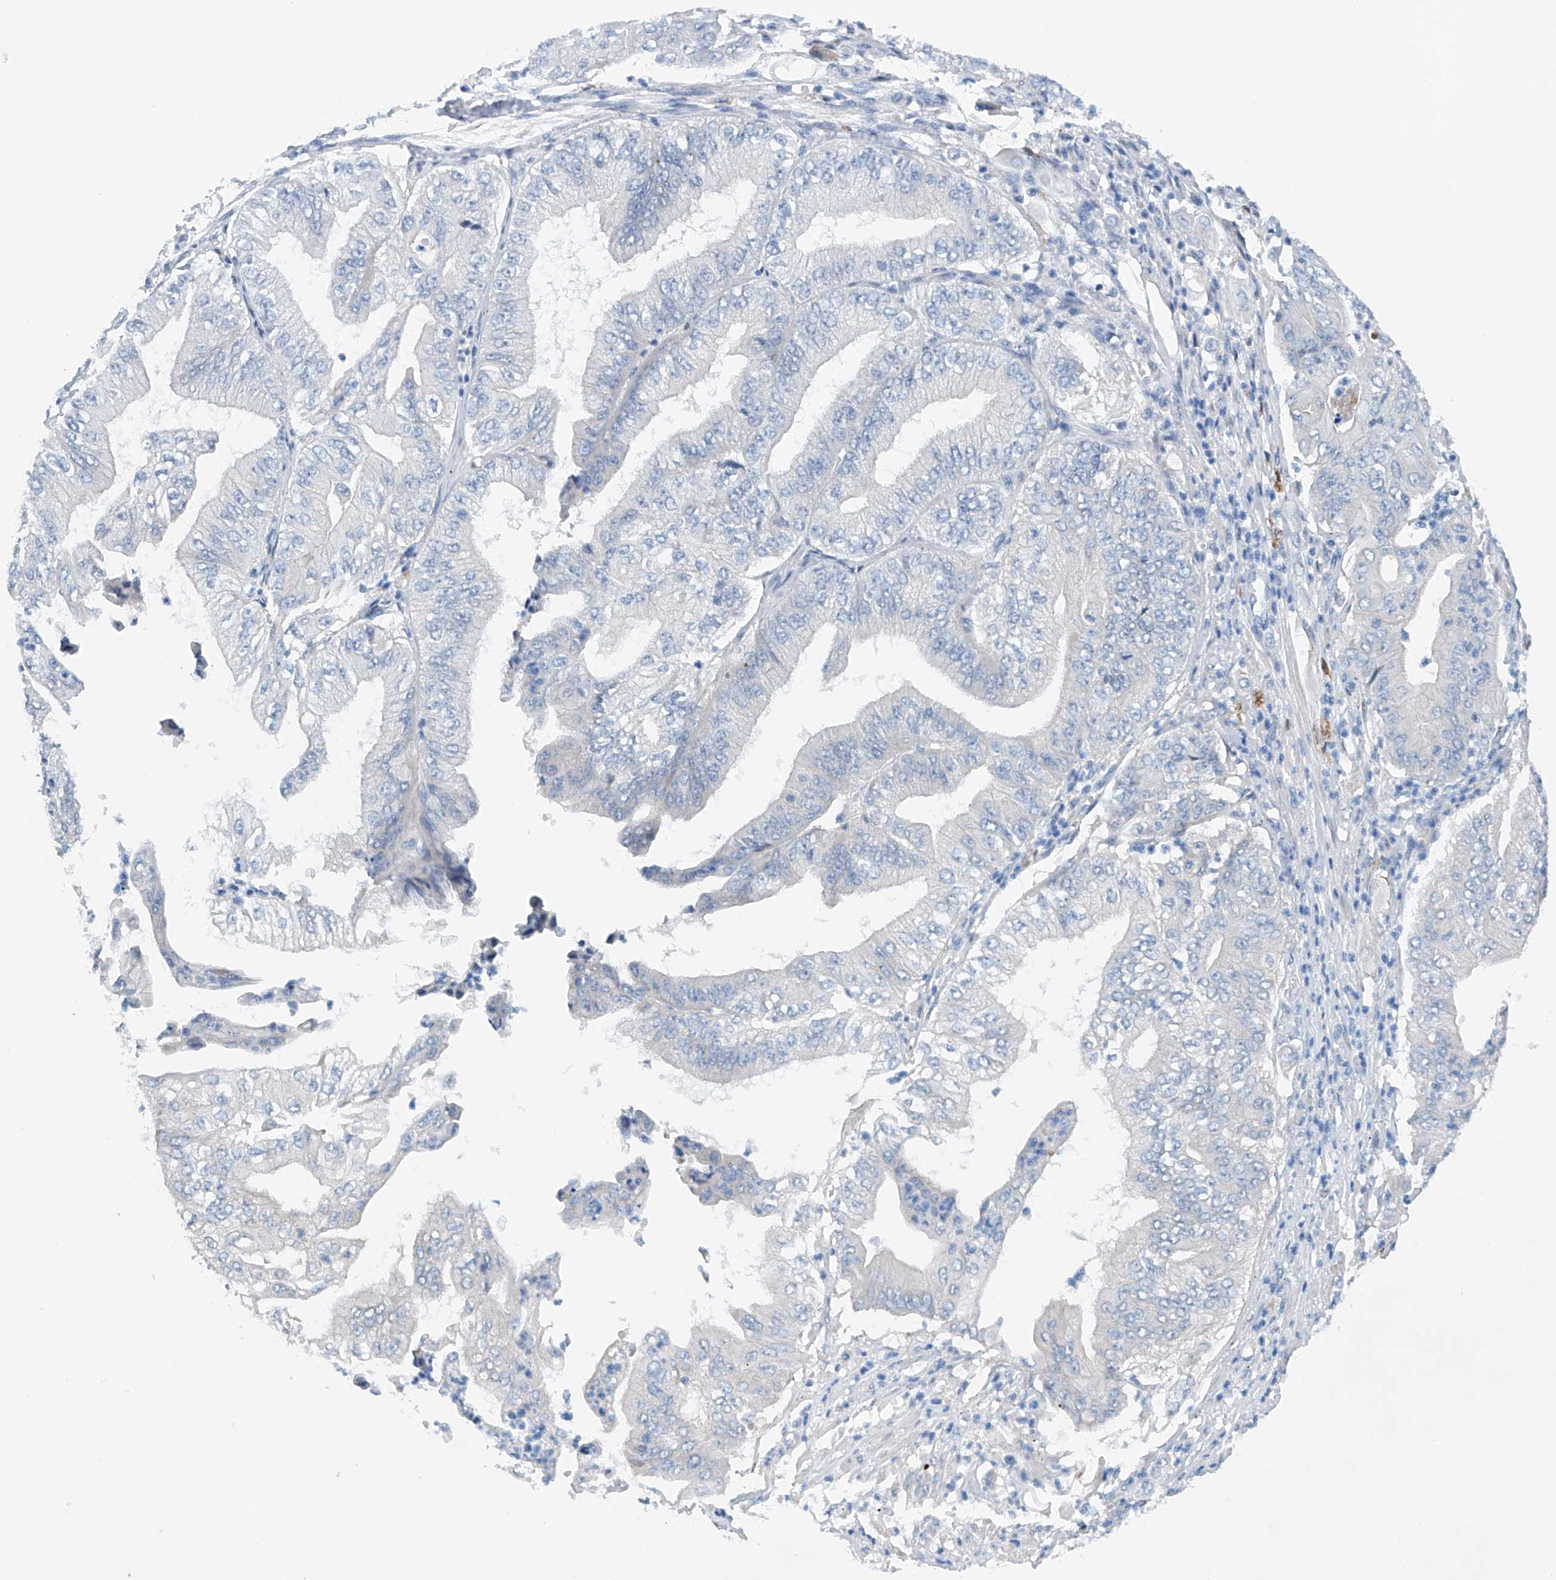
{"staining": {"intensity": "negative", "quantity": "none", "location": "none"}, "tissue": "pancreatic cancer", "cell_type": "Tumor cells", "image_type": "cancer", "snomed": [{"axis": "morphology", "description": "Adenocarcinoma, NOS"}, {"axis": "topography", "description": "Pancreas"}], "caption": "Protein analysis of adenocarcinoma (pancreatic) demonstrates no significant expression in tumor cells.", "gene": "CEP85L", "patient": {"sex": "female", "age": 77}}